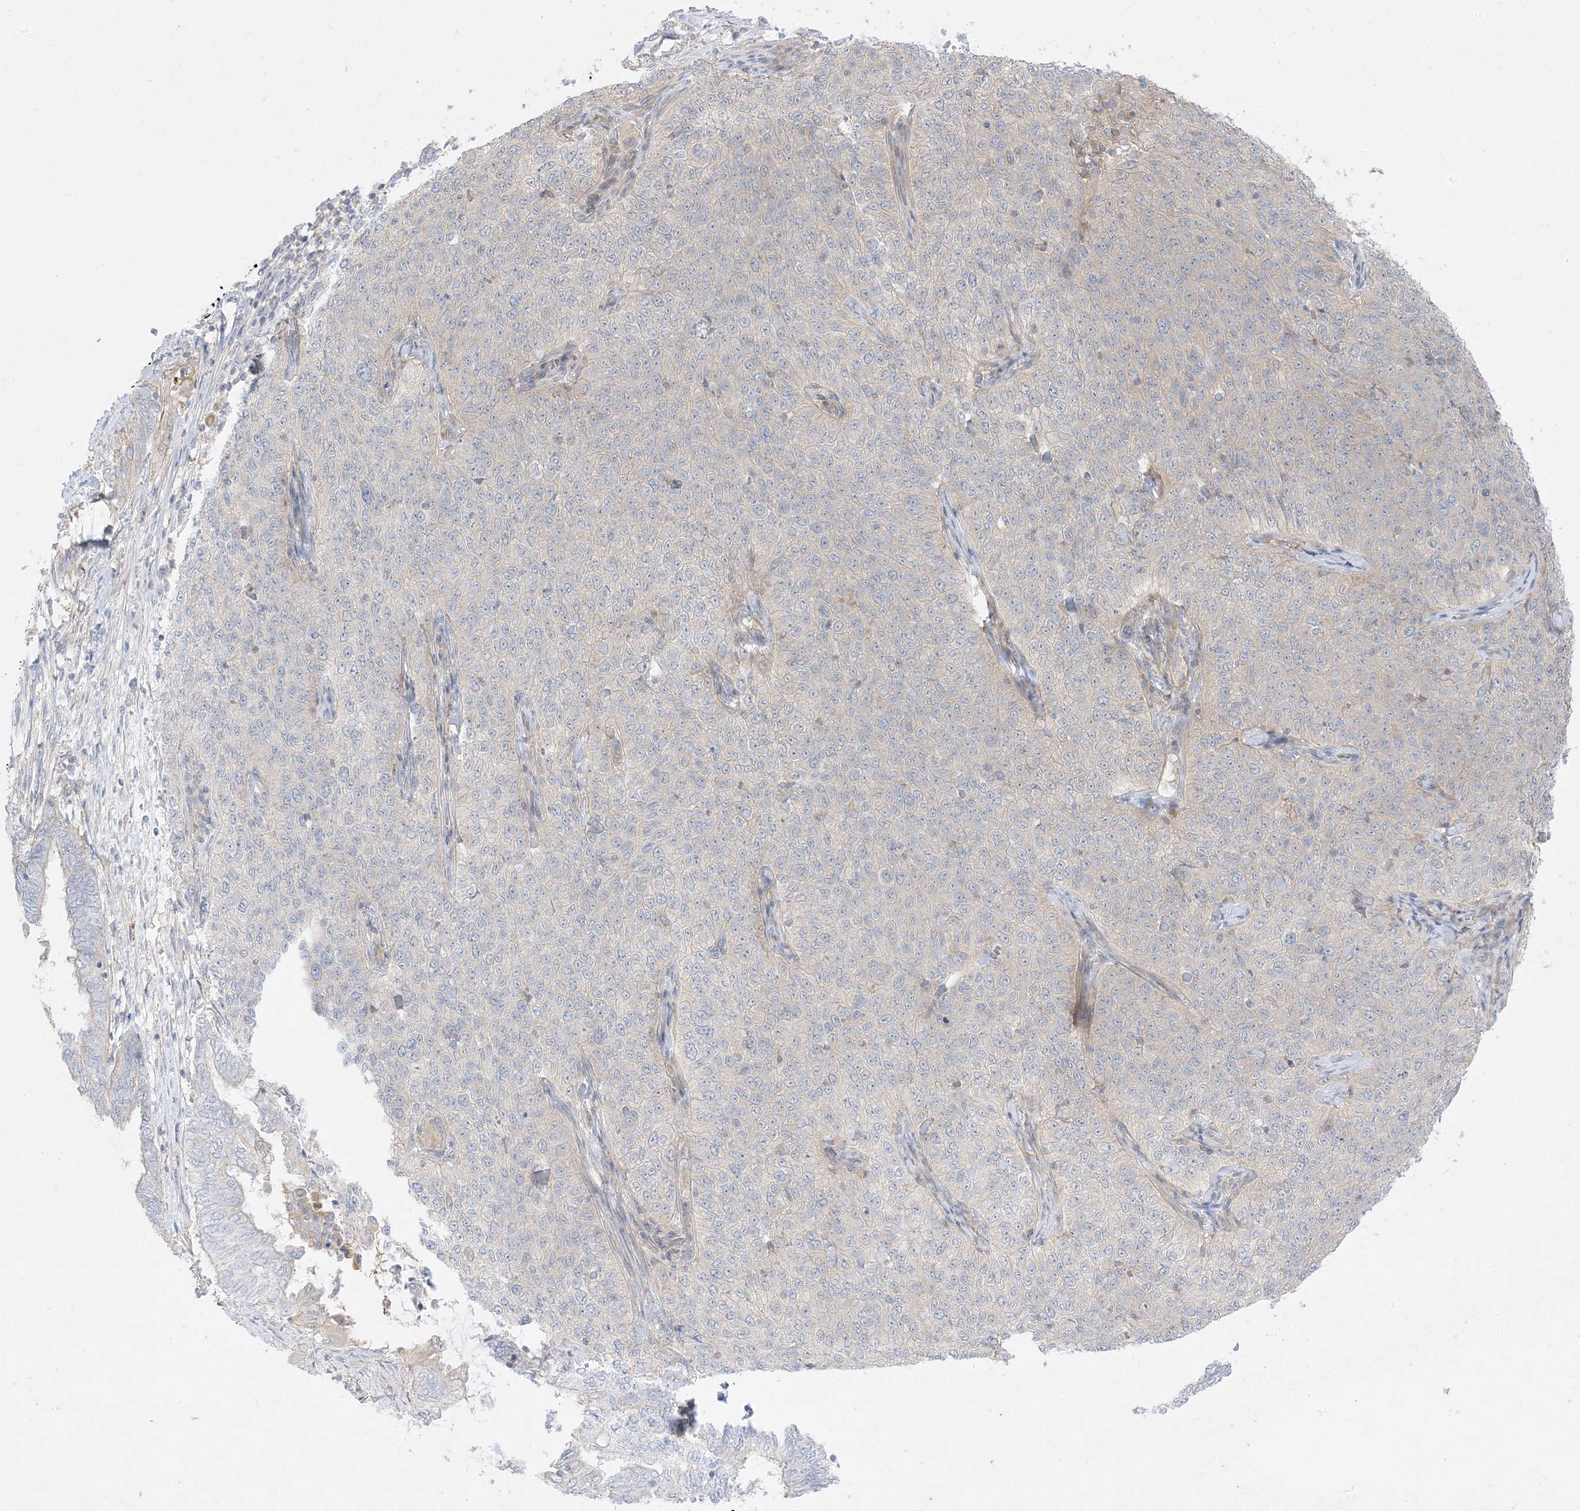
{"staining": {"intensity": "negative", "quantity": "none", "location": "none"}, "tissue": "cervical cancer", "cell_type": "Tumor cells", "image_type": "cancer", "snomed": [{"axis": "morphology", "description": "Squamous cell carcinoma, NOS"}, {"axis": "topography", "description": "Cervix"}], "caption": "Immunohistochemistry photomicrograph of neoplastic tissue: cervical cancer stained with DAB demonstrates no significant protein positivity in tumor cells.", "gene": "ARHGEF9", "patient": {"sex": "female", "age": 35}}